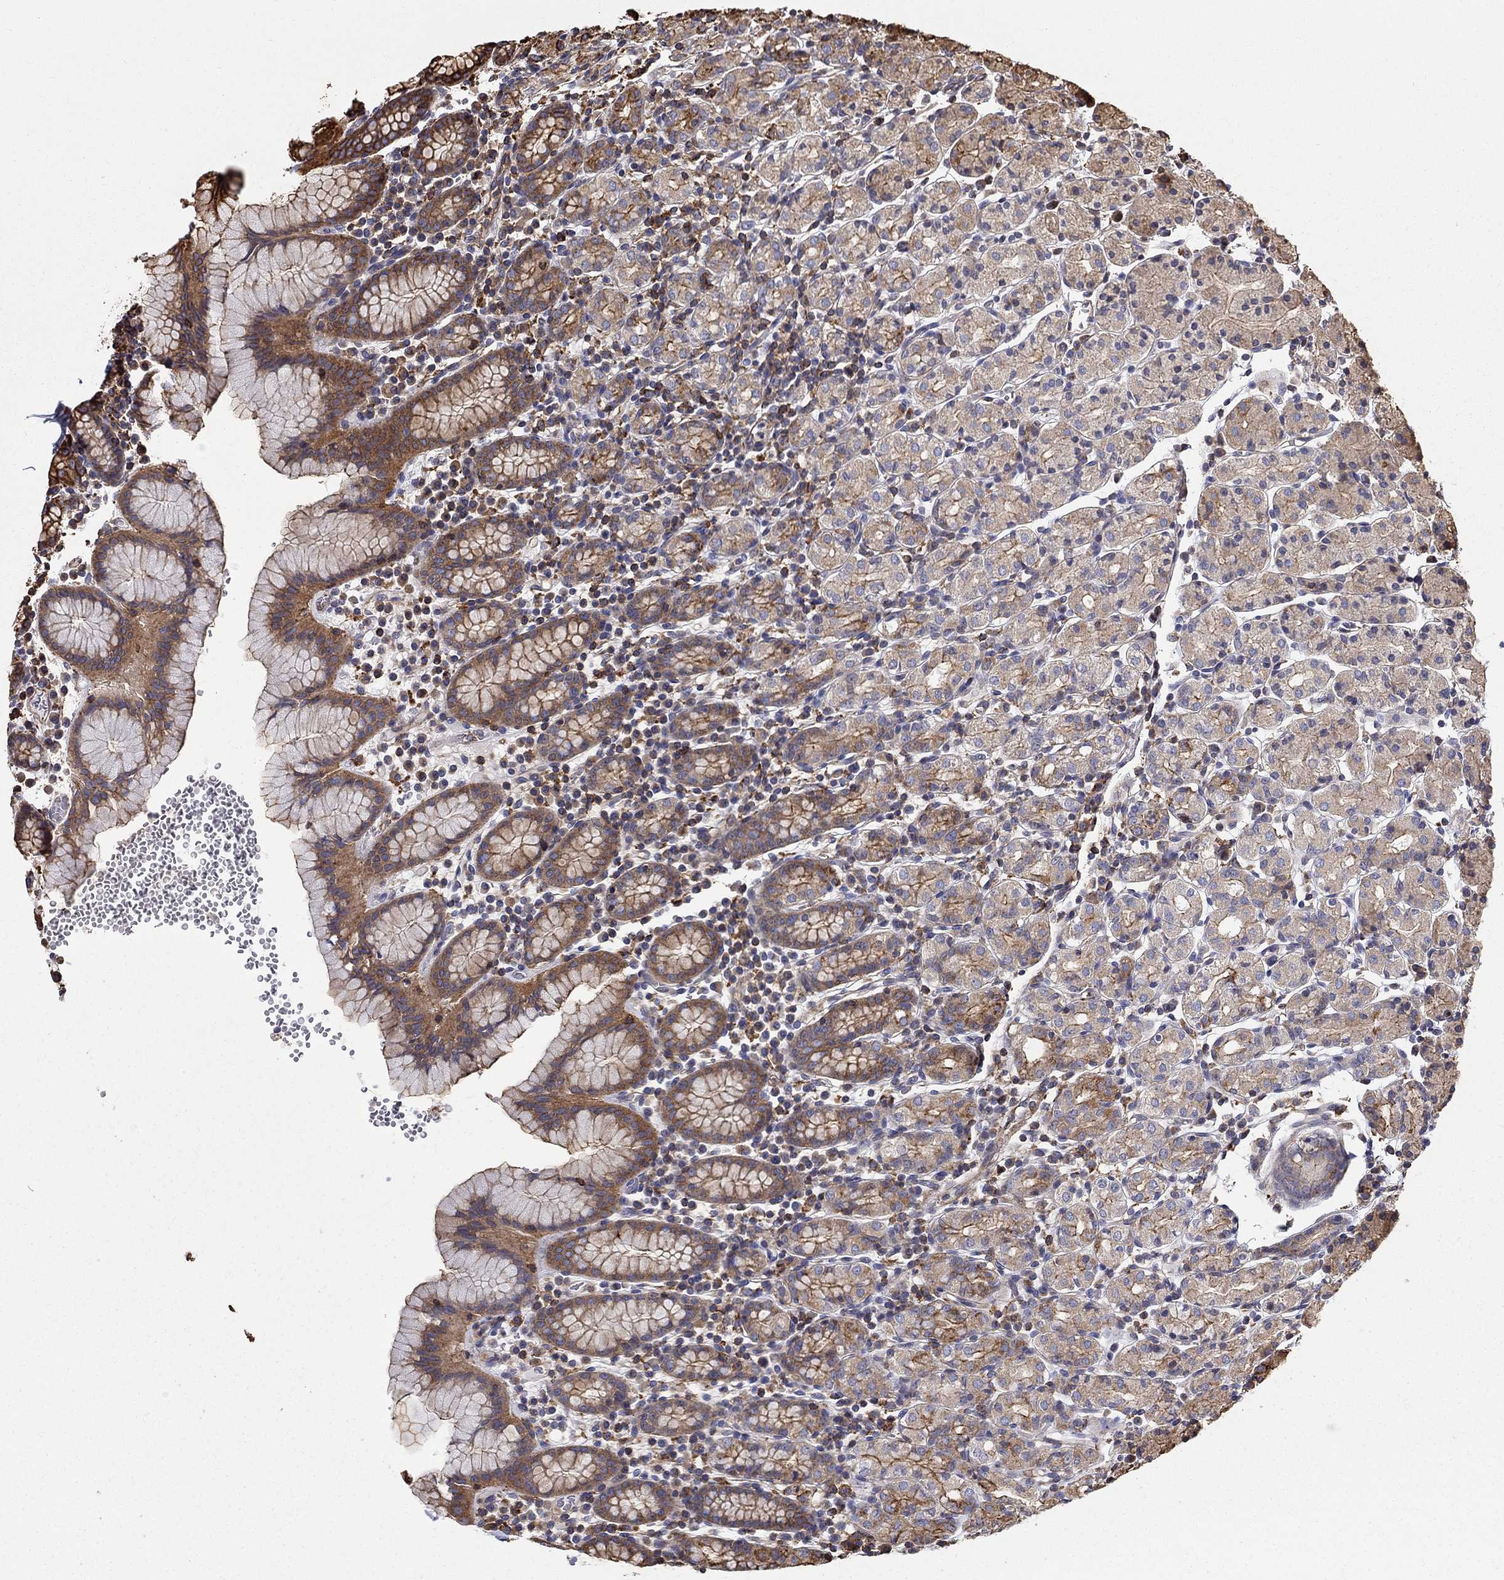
{"staining": {"intensity": "strong", "quantity": "25%-75%", "location": "cytoplasmic/membranous"}, "tissue": "stomach", "cell_type": "Glandular cells", "image_type": "normal", "snomed": [{"axis": "morphology", "description": "Normal tissue, NOS"}, {"axis": "topography", "description": "Stomach, upper"}, {"axis": "topography", "description": "Stomach"}], "caption": "Brown immunohistochemical staining in unremarkable human stomach displays strong cytoplasmic/membranous staining in about 25%-75% of glandular cells.", "gene": "NPHP1", "patient": {"sex": "male", "age": 62}}